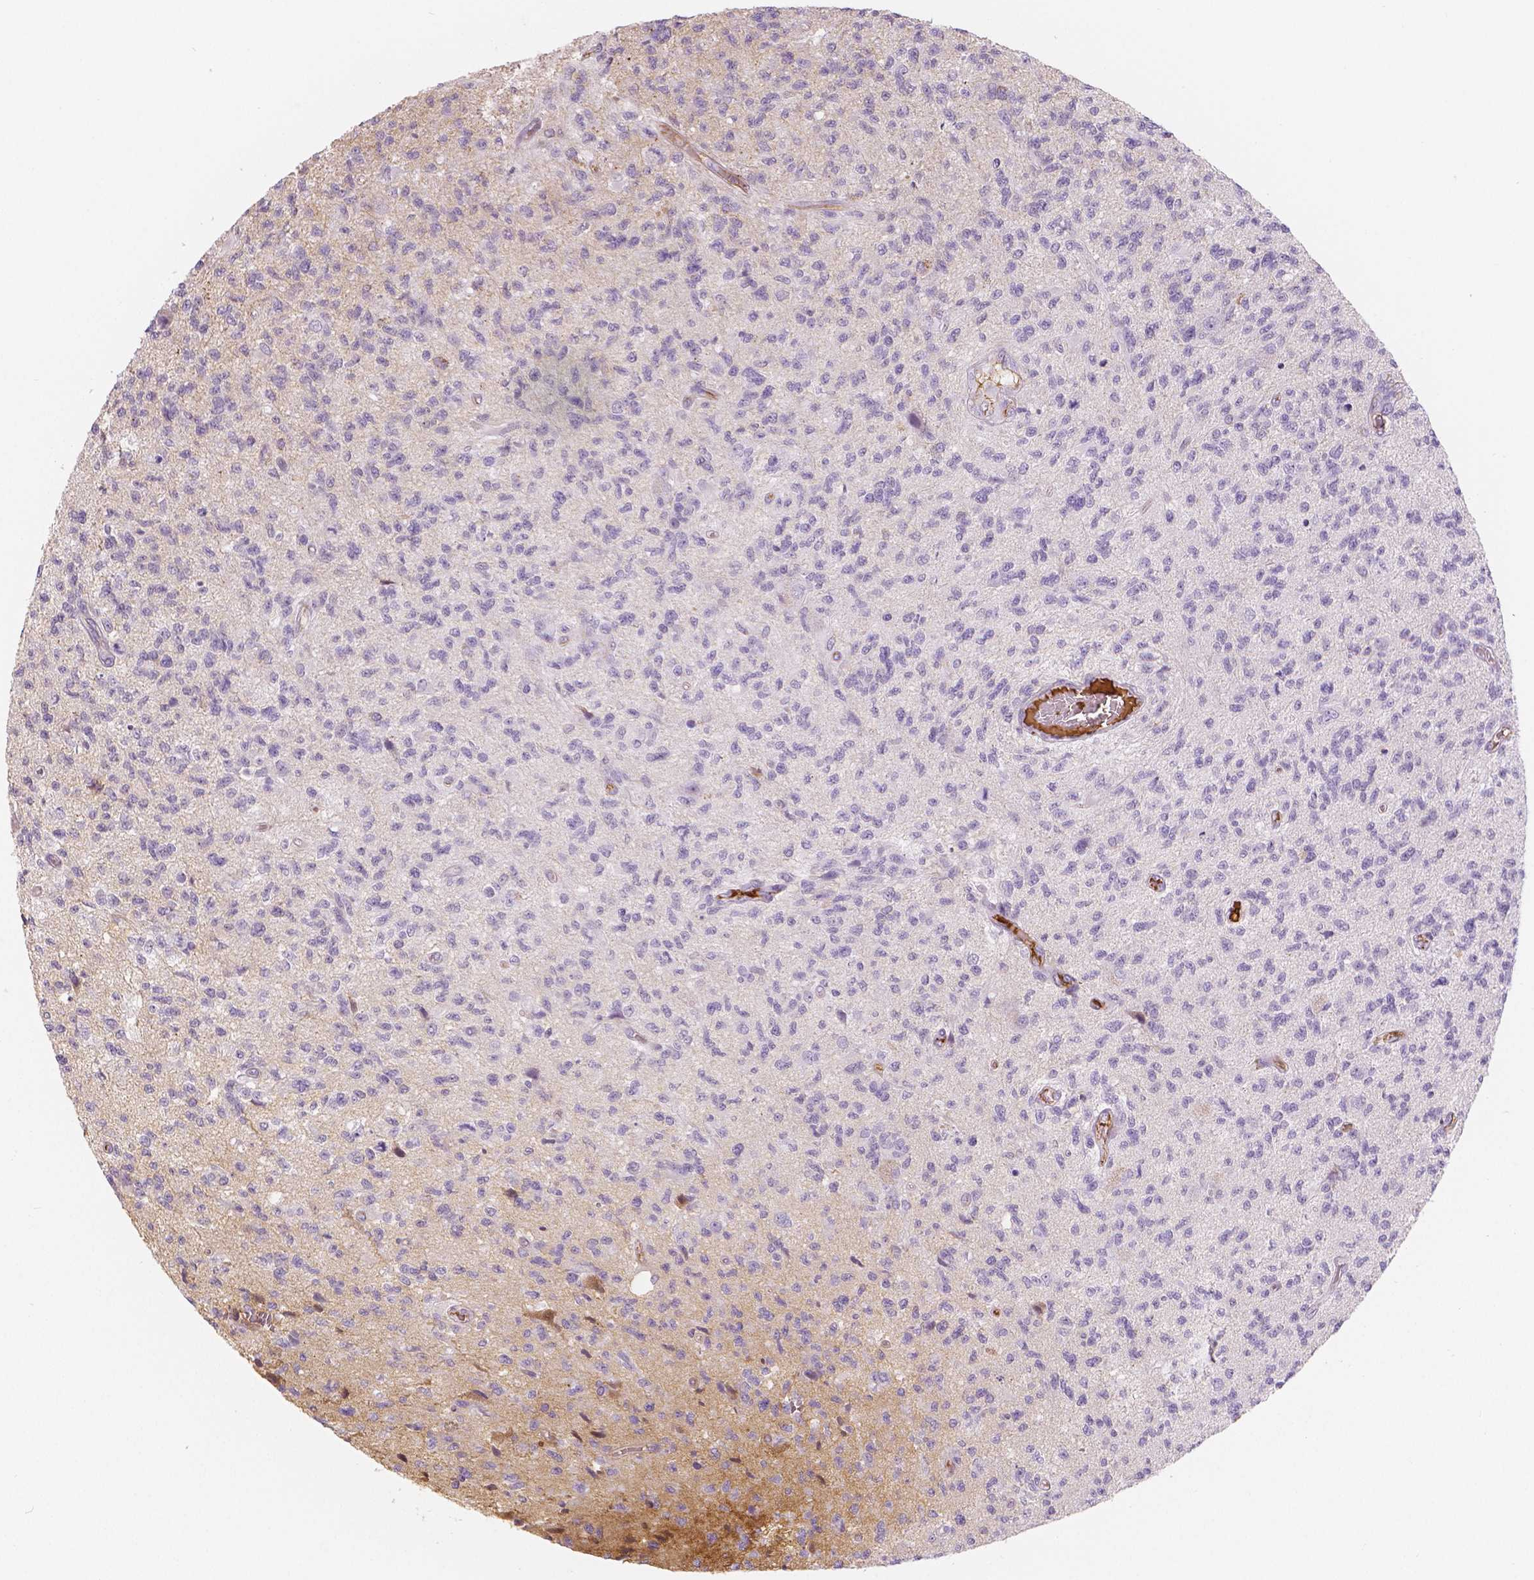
{"staining": {"intensity": "negative", "quantity": "none", "location": "none"}, "tissue": "glioma", "cell_type": "Tumor cells", "image_type": "cancer", "snomed": [{"axis": "morphology", "description": "Glioma, malignant, High grade"}, {"axis": "topography", "description": "Brain"}], "caption": "Tumor cells are negative for brown protein staining in glioma.", "gene": "APOA4", "patient": {"sex": "male", "age": 56}}